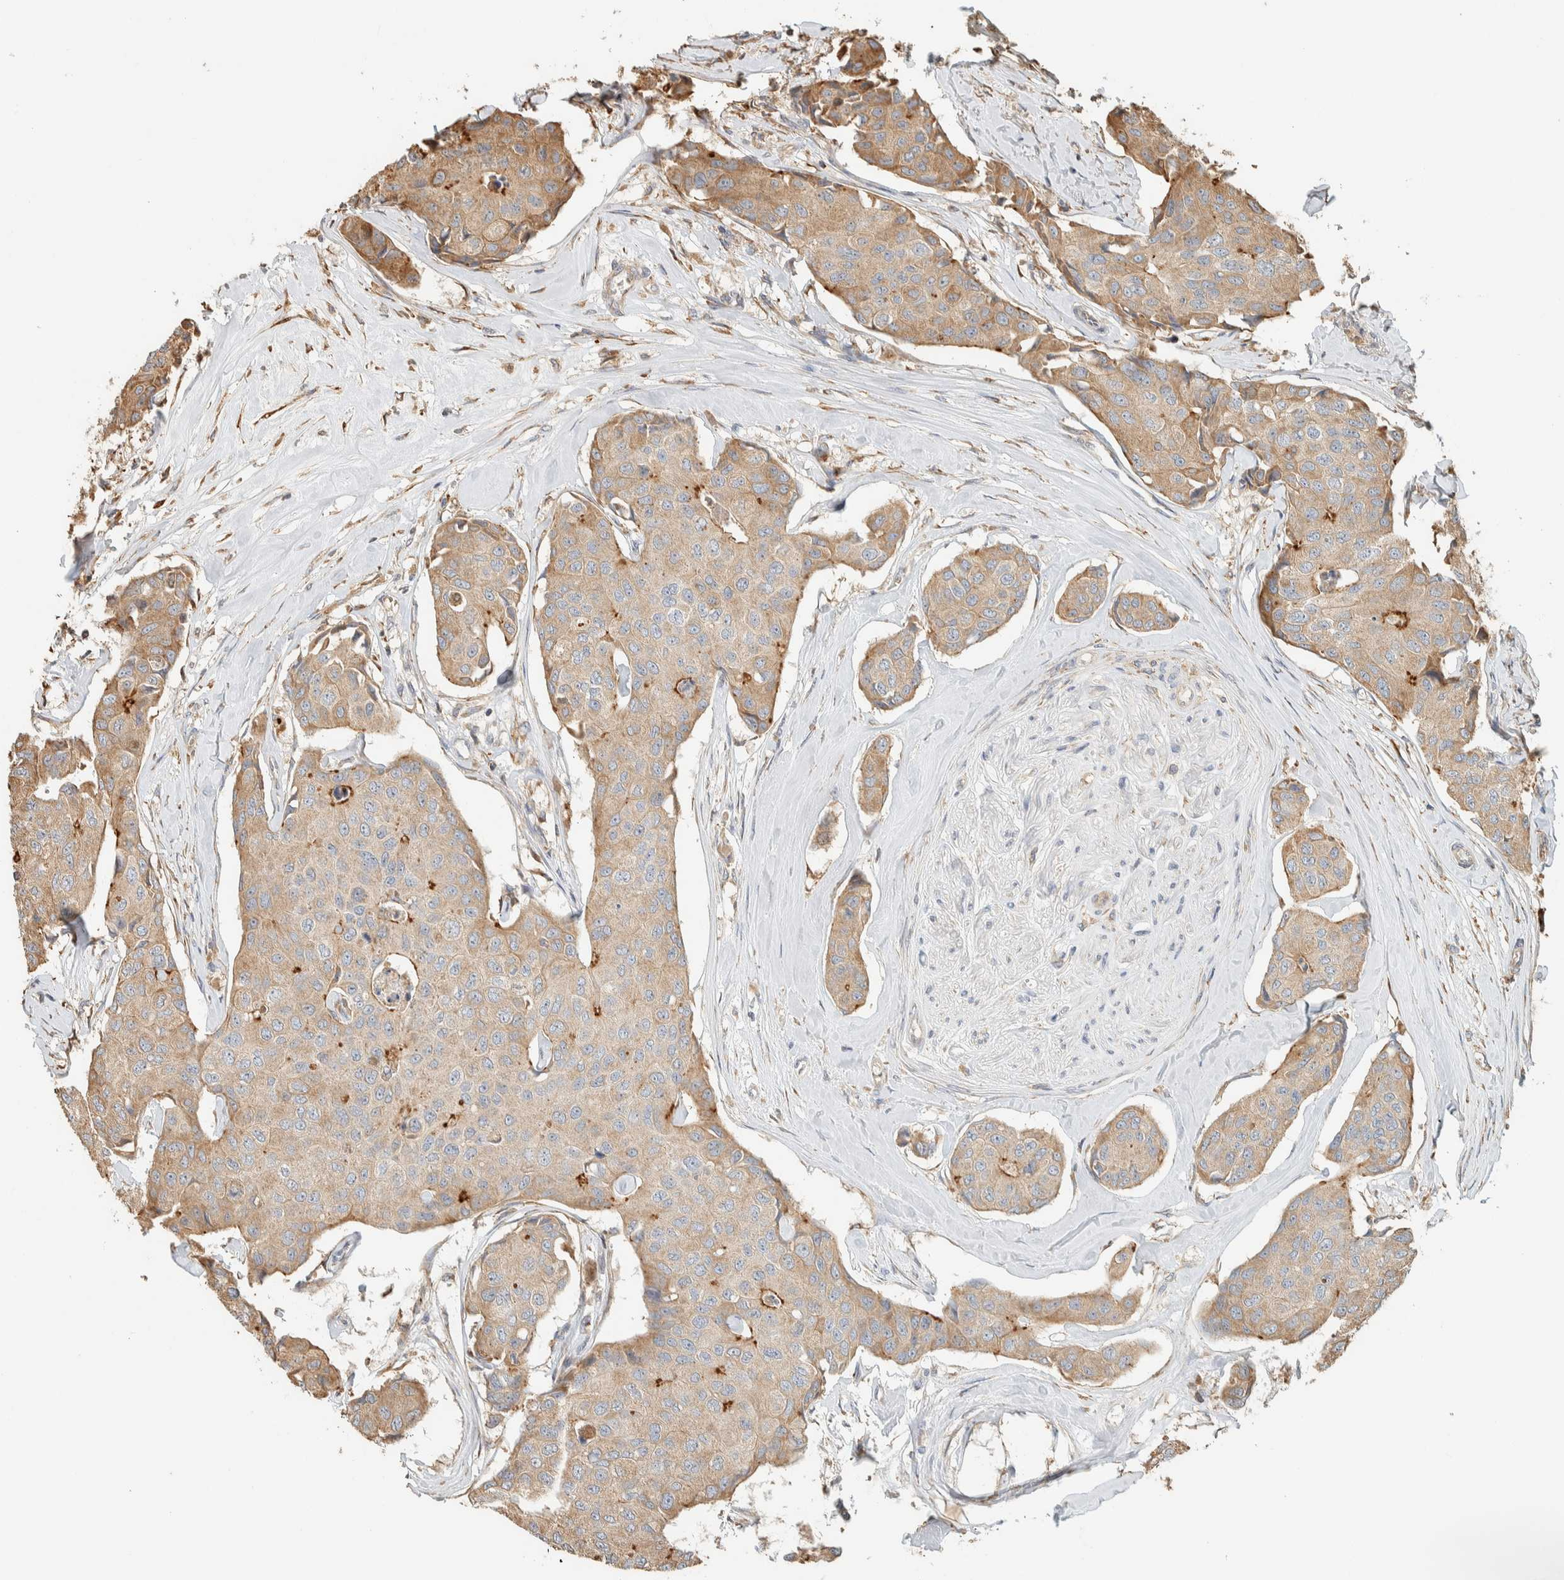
{"staining": {"intensity": "weak", "quantity": "25%-75%", "location": "cytoplasmic/membranous"}, "tissue": "breast cancer", "cell_type": "Tumor cells", "image_type": "cancer", "snomed": [{"axis": "morphology", "description": "Duct carcinoma"}, {"axis": "topography", "description": "Breast"}], "caption": "Infiltrating ductal carcinoma (breast) tissue reveals weak cytoplasmic/membranous expression in about 25%-75% of tumor cells", "gene": "RAB11FIP1", "patient": {"sex": "female", "age": 80}}